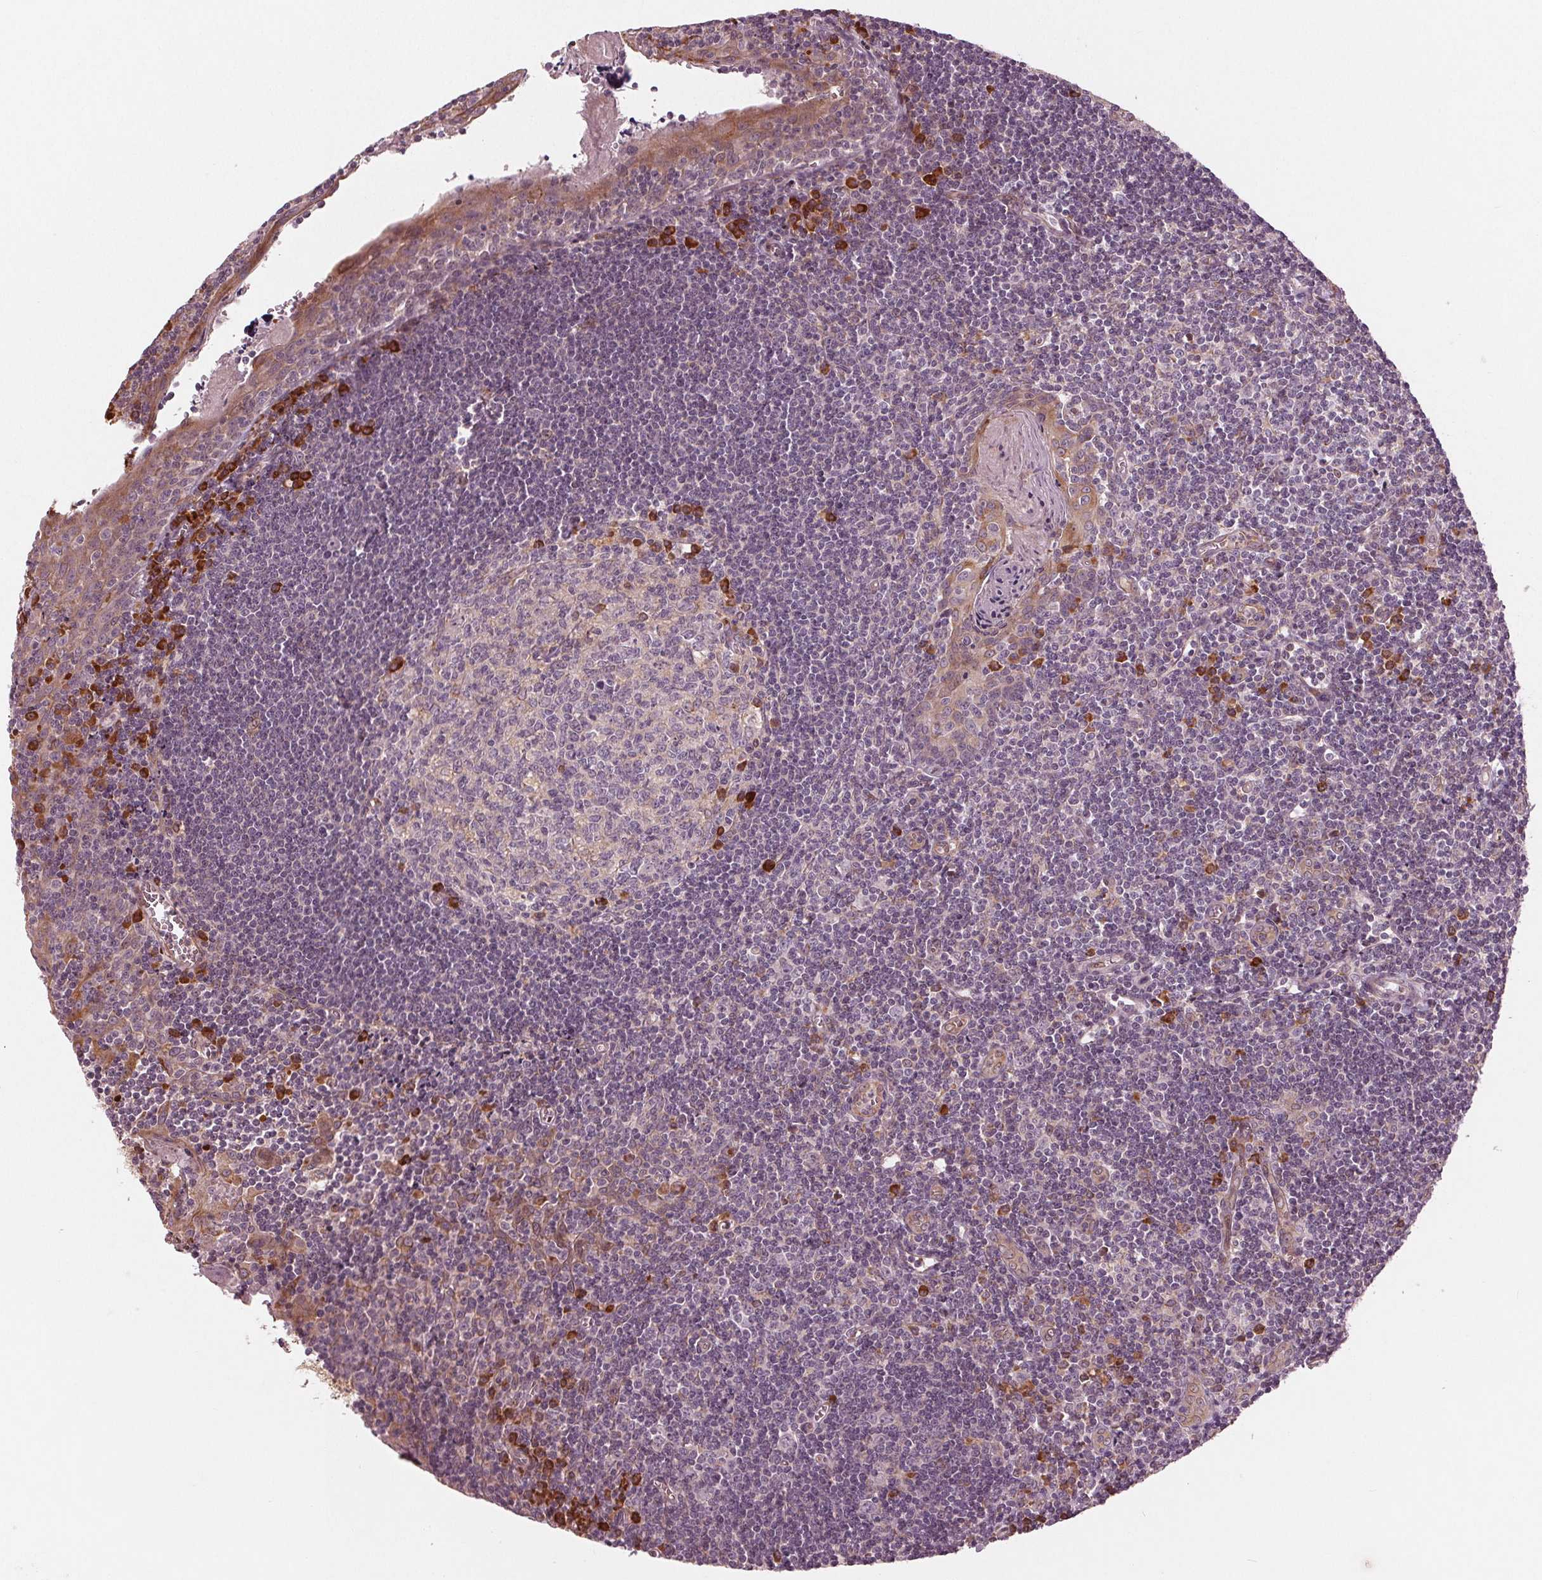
{"staining": {"intensity": "moderate", "quantity": "<25%", "location": "nuclear"}, "tissue": "tonsil", "cell_type": "Germinal center cells", "image_type": "normal", "snomed": [{"axis": "morphology", "description": "Normal tissue, NOS"}, {"axis": "morphology", "description": "Inflammation, NOS"}, {"axis": "topography", "description": "Tonsil"}], "caption": "A brown stain shows moderate nuclear expression of a protein in germinal center cells of unremarkable tonsil.", "gene": "CMIP", "patient": {"sex": "female", "age": 31}}